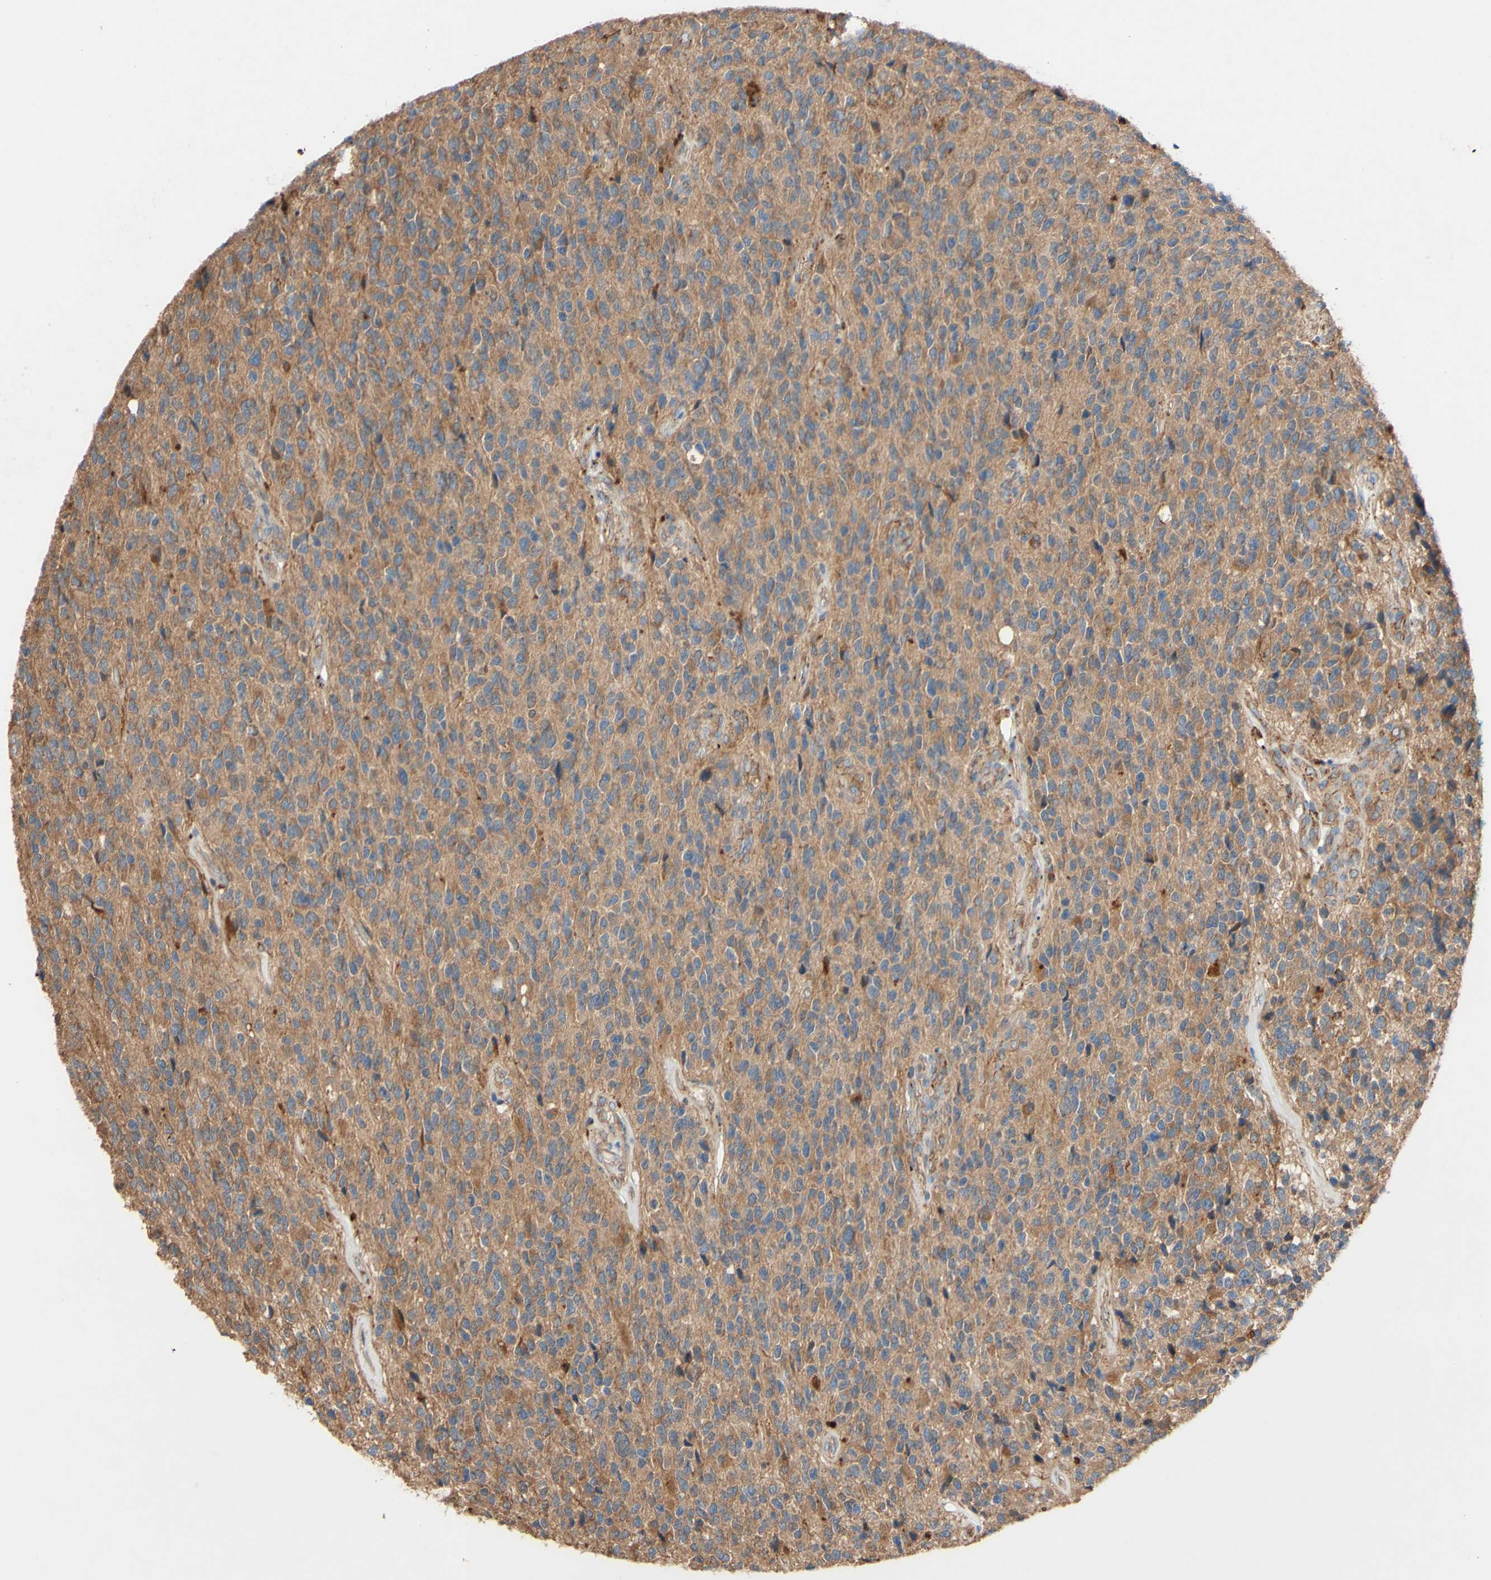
{"staining": {"intensity": "moderate", "quantity": "<25%", "location": "cytoplasmic/membranous"}, "tissue": "glioma", "cell_type": "Tumor cells", "image_type": "cancer", "snomed": [{"axis": "morphology", "description": "Glioma, malignant, High grade"}, {"axis": "topography", "description": "pancreas cauda"}], "caption": "Human malignant high-grade glioma stained for a protein (brown) demonstrates moderate cytoplasmic/membranous positive staining in approximately <25% of tumor cells.", "gene": "PDGFB", "patient": {"sex": "male", "age": 60}}